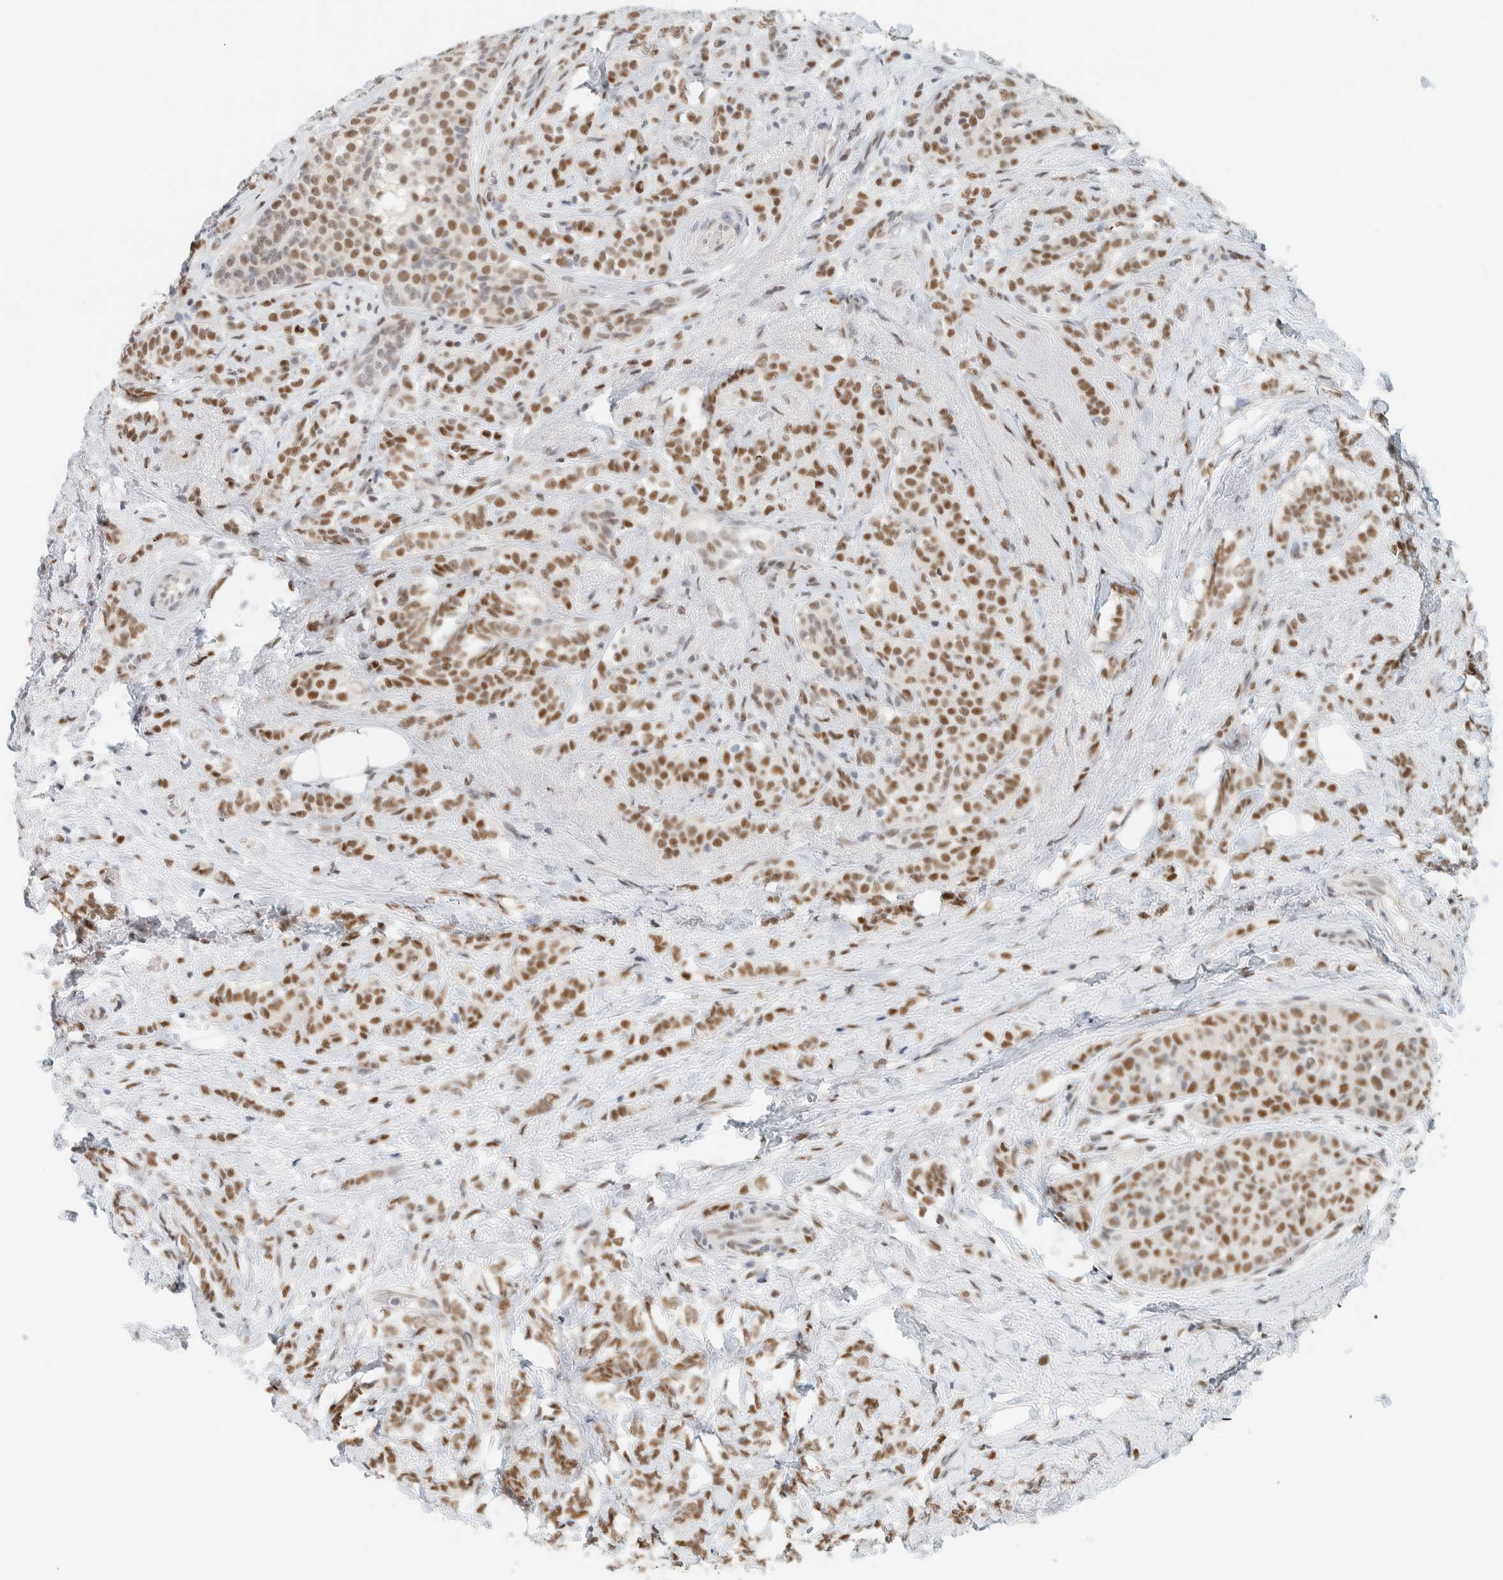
{"staining": {"intensity": "moderate", "quantity": ">75%", "location": "nuclear"}, "tissue": "breast cancer", "cell_type": "Tumor cells", "image_type": "cancer", "snomed": [{"axis": "morphology", "description": "Lobular carcinoma"}, {"axis": "topography", "description": "Breast"}], "caption": "Tumor cells exhibit medium levels of moderate nuclear expression in approximately >75% of cells in lobular carcinoma (breast).", "gene": "ZNF683", "patient": {"sex": "female", "age": 50}}